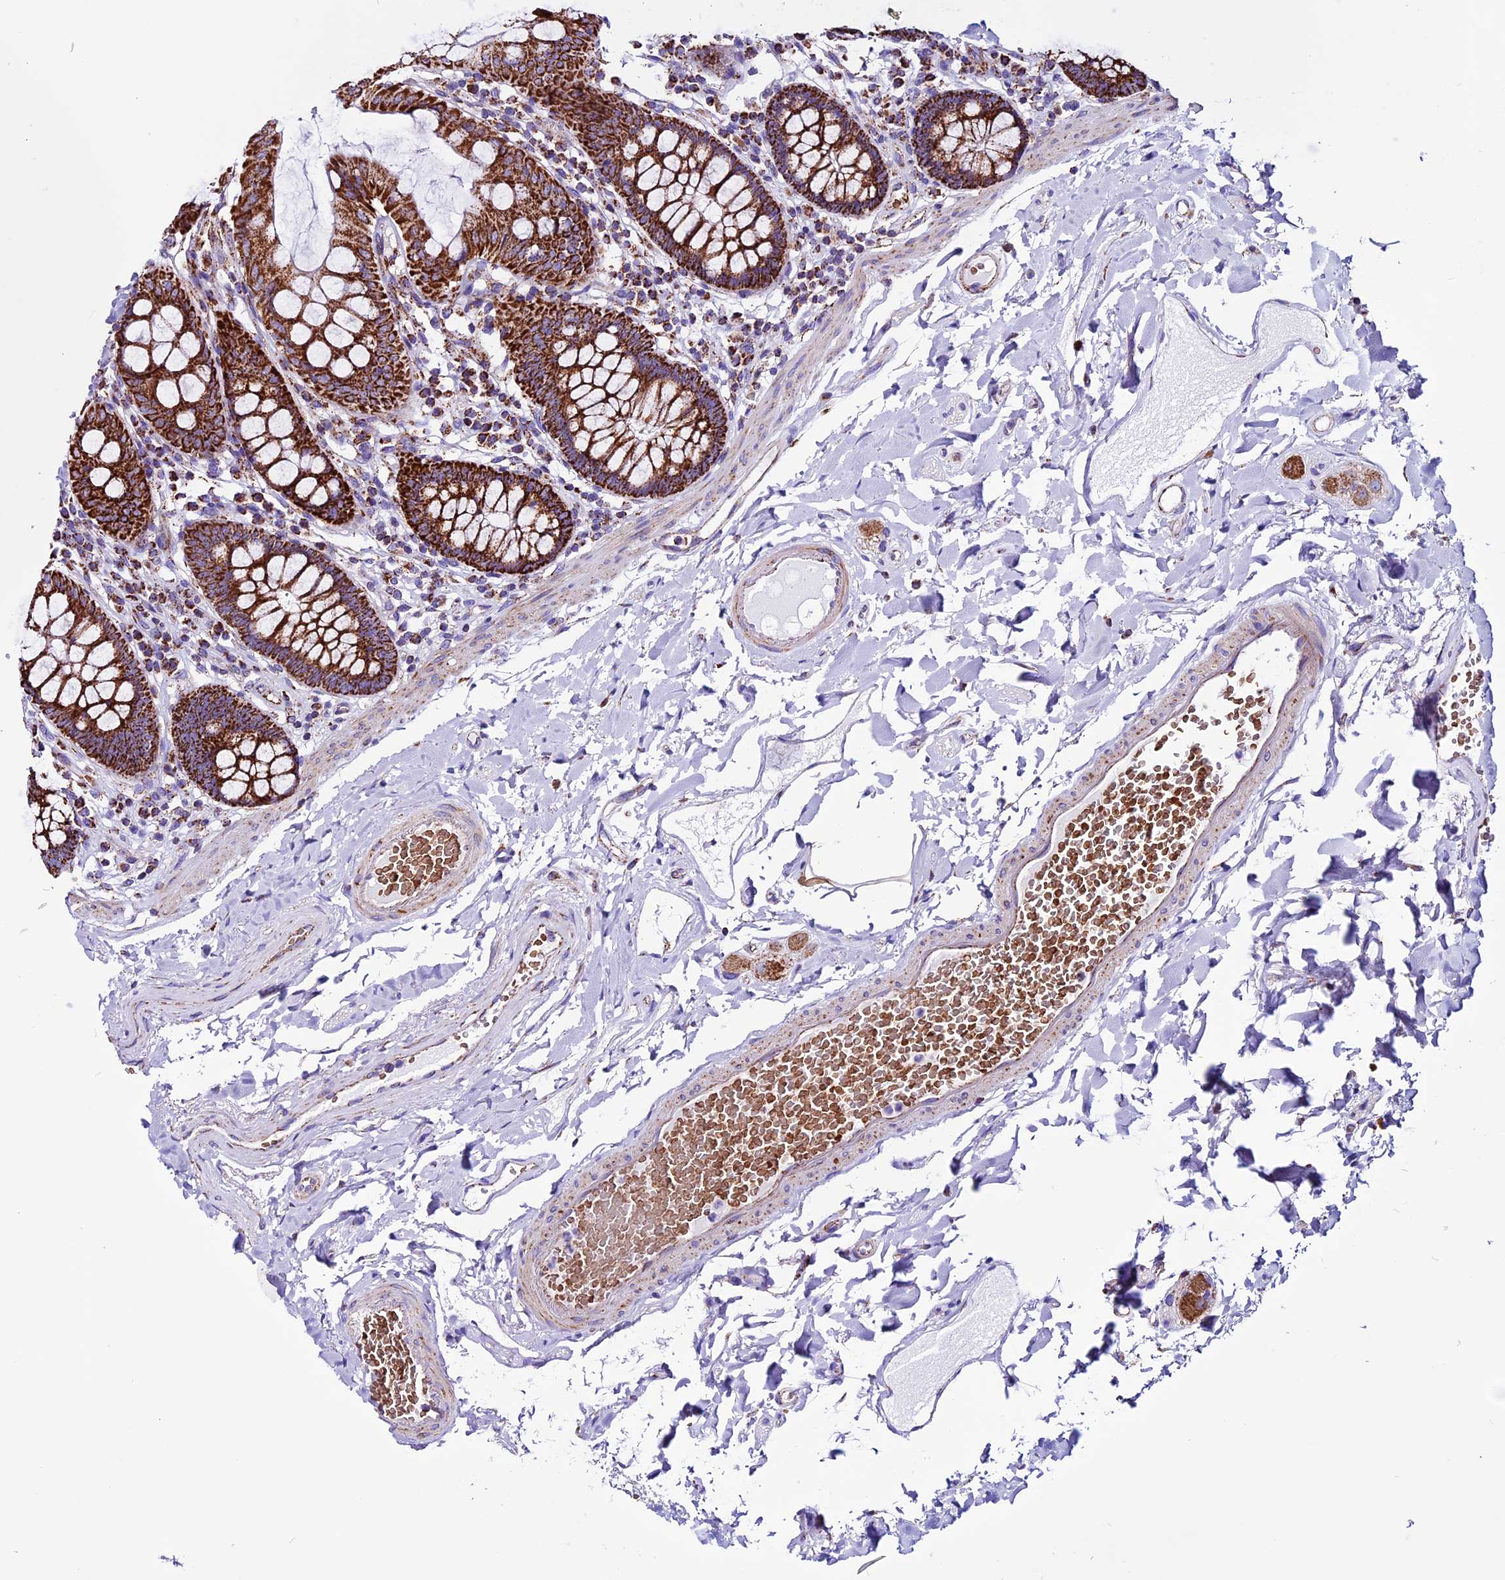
{"staining": {"intensity": "weak", "quantity": "<25%", "location": "cytoplasmic/membranous"}, "tissue": "colon", "cell_type": "Endothelial cells", "image_type": "normal", "snomed": [{"axis": "morphology", "description": "Normal tissue, NOS"}, {"axis": "topography", "description": "Colon"}], "caption": "Protein analysis of unremarkable colon reveals no significant expression in endothelial cells.", "gene": "CX3CL1", "patient": {"sex": "male", "age": 84}}